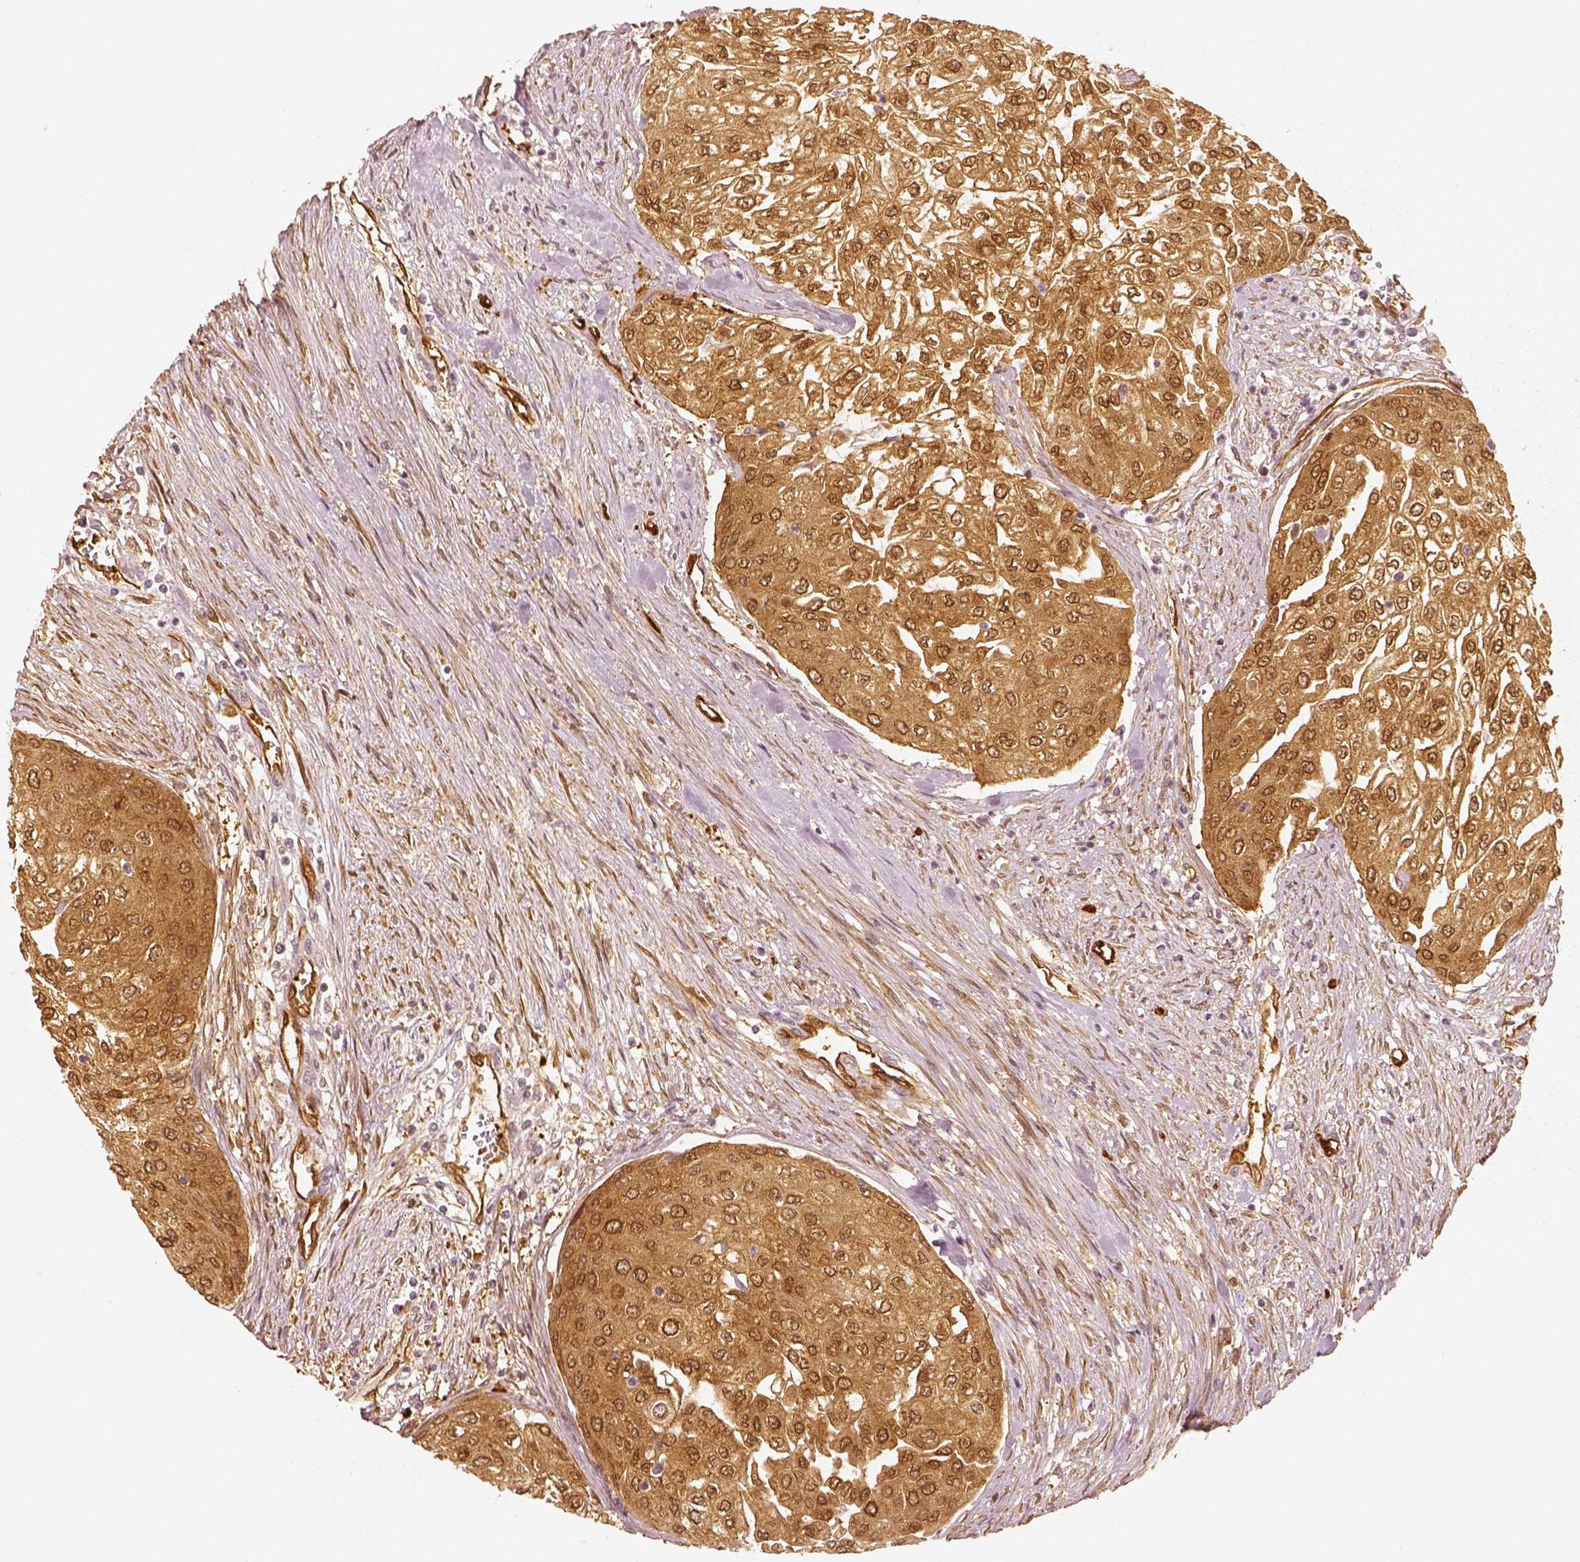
{"staining": {"intensity": "moderate", "quantity": ">75%", "location": "cytoplasmic/membranous"}, "tissue": "urothelial cancer", "cell_type": "Tumor cells", "image_type": "cancer", "snomed": [{"axis": "morphology", "description": "Urothelial carcinoma, High grade"}, {"axis": "topography", "description": "Urinary bladder"}], "caption": "Immunohistochemistry micrograph of neoplastic tissue: human urothelial cancer stained using immunohistochemistry (IHC) shows medium levels of moderate protein expression localized specifically in the cytoplasmic/membranous of tumor cells, appearing as a cytoplasmic/membranous brown color.", "gene": "FSCN1", "patient": {"sex": "male", "age": 62}}